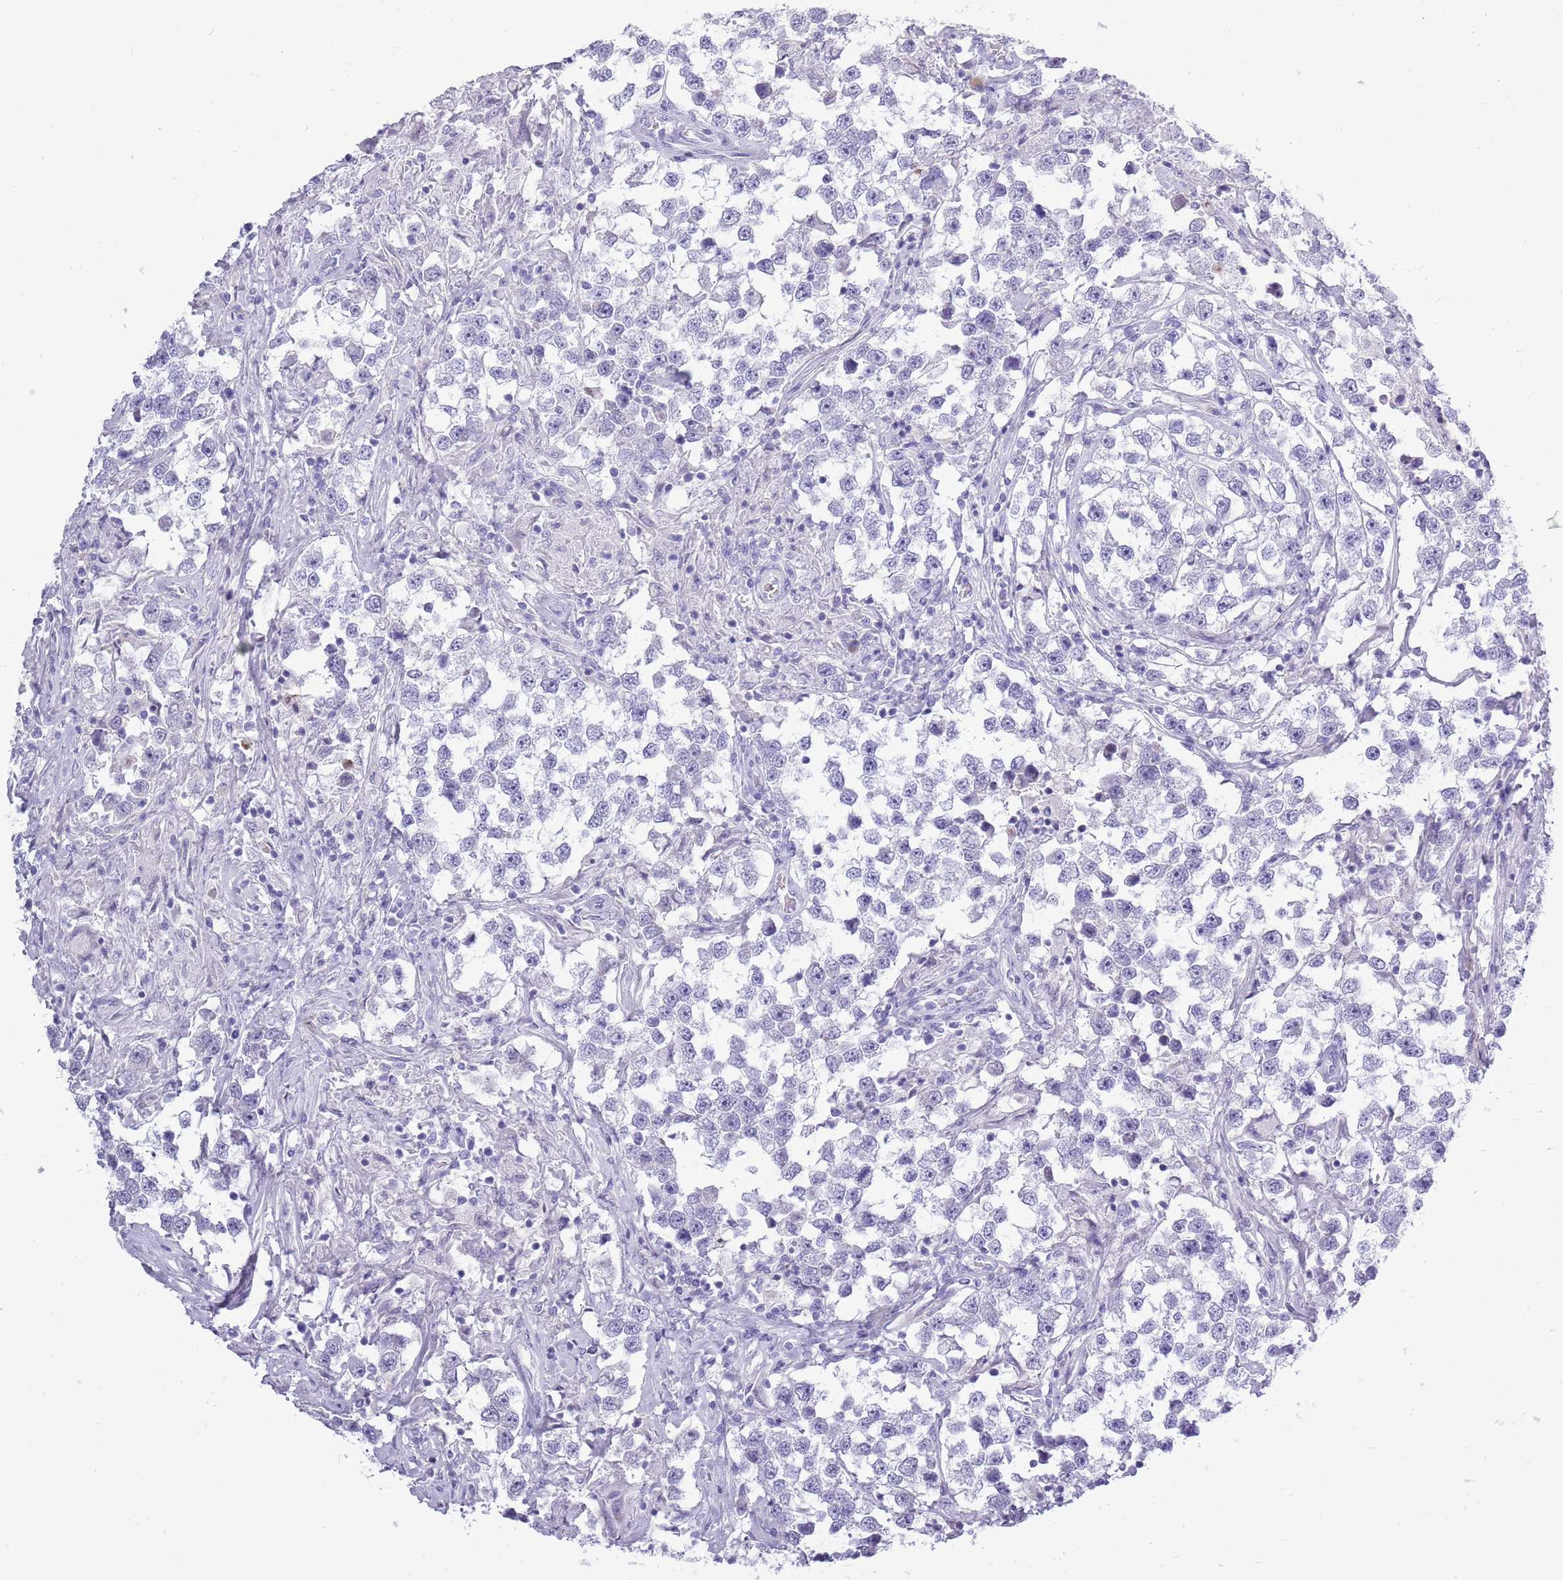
{"staining": {"intensity": "negative", "quantity": "none", "location": "none"}, "tissue": "testis cancer", "cell_type": "Tumor cells", "image_type": "cancer", "snomed": [{"axis": "morphology", "description": "Seminoma, NOS"}, {"axis": "topography", "description": "Testis"}], "caption": "Immunohistochemistry (IHC) histopathology image of neoplastic tissue: testis cancer (seminoma) stained with DAB displays no significant protein positivity in tumor cells. (DAB (3,3'-diaminobenzidine) immunohistochemistry (IHC), high magnification).", "gene": "ZNF425", "patient": {"sex": "male", "age": 46}}